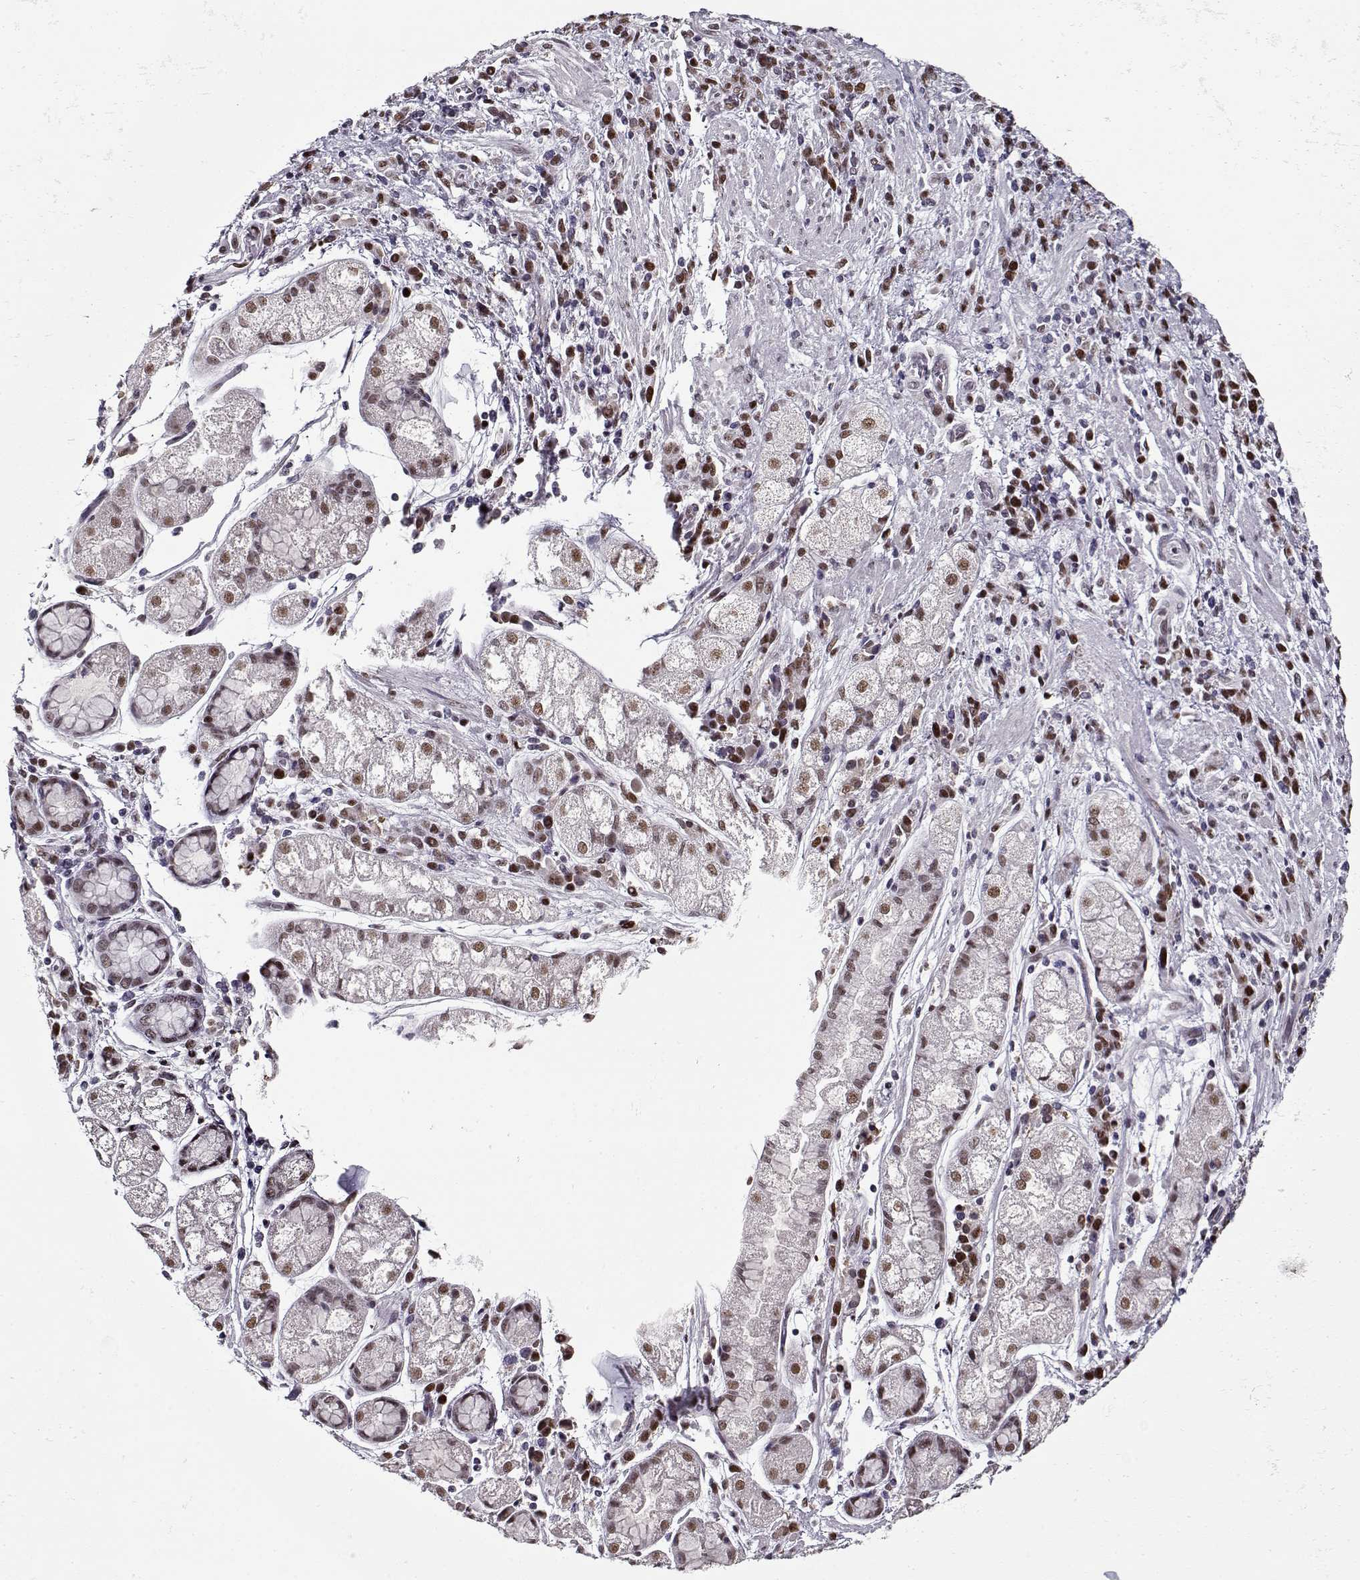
{"staining": {"intensity": "moderate", "quantity": ">75%", "location": "nuclear"}, "tissue": "stomach cancer", "cell_type": "Tumor cells", "image_type": "cancer", "snomed": [{"axis": "morphology", "description": "Adenocarcinoma, NOS"}, {"axis": "topography", "description": "Stomach"}], "caption": "Adenocarcinoma (stomach) stained with a protein marker shows moderate staining in tumor cells.", "gene": "PRMT8", "patient": {"sex": "female", "age": 57}}